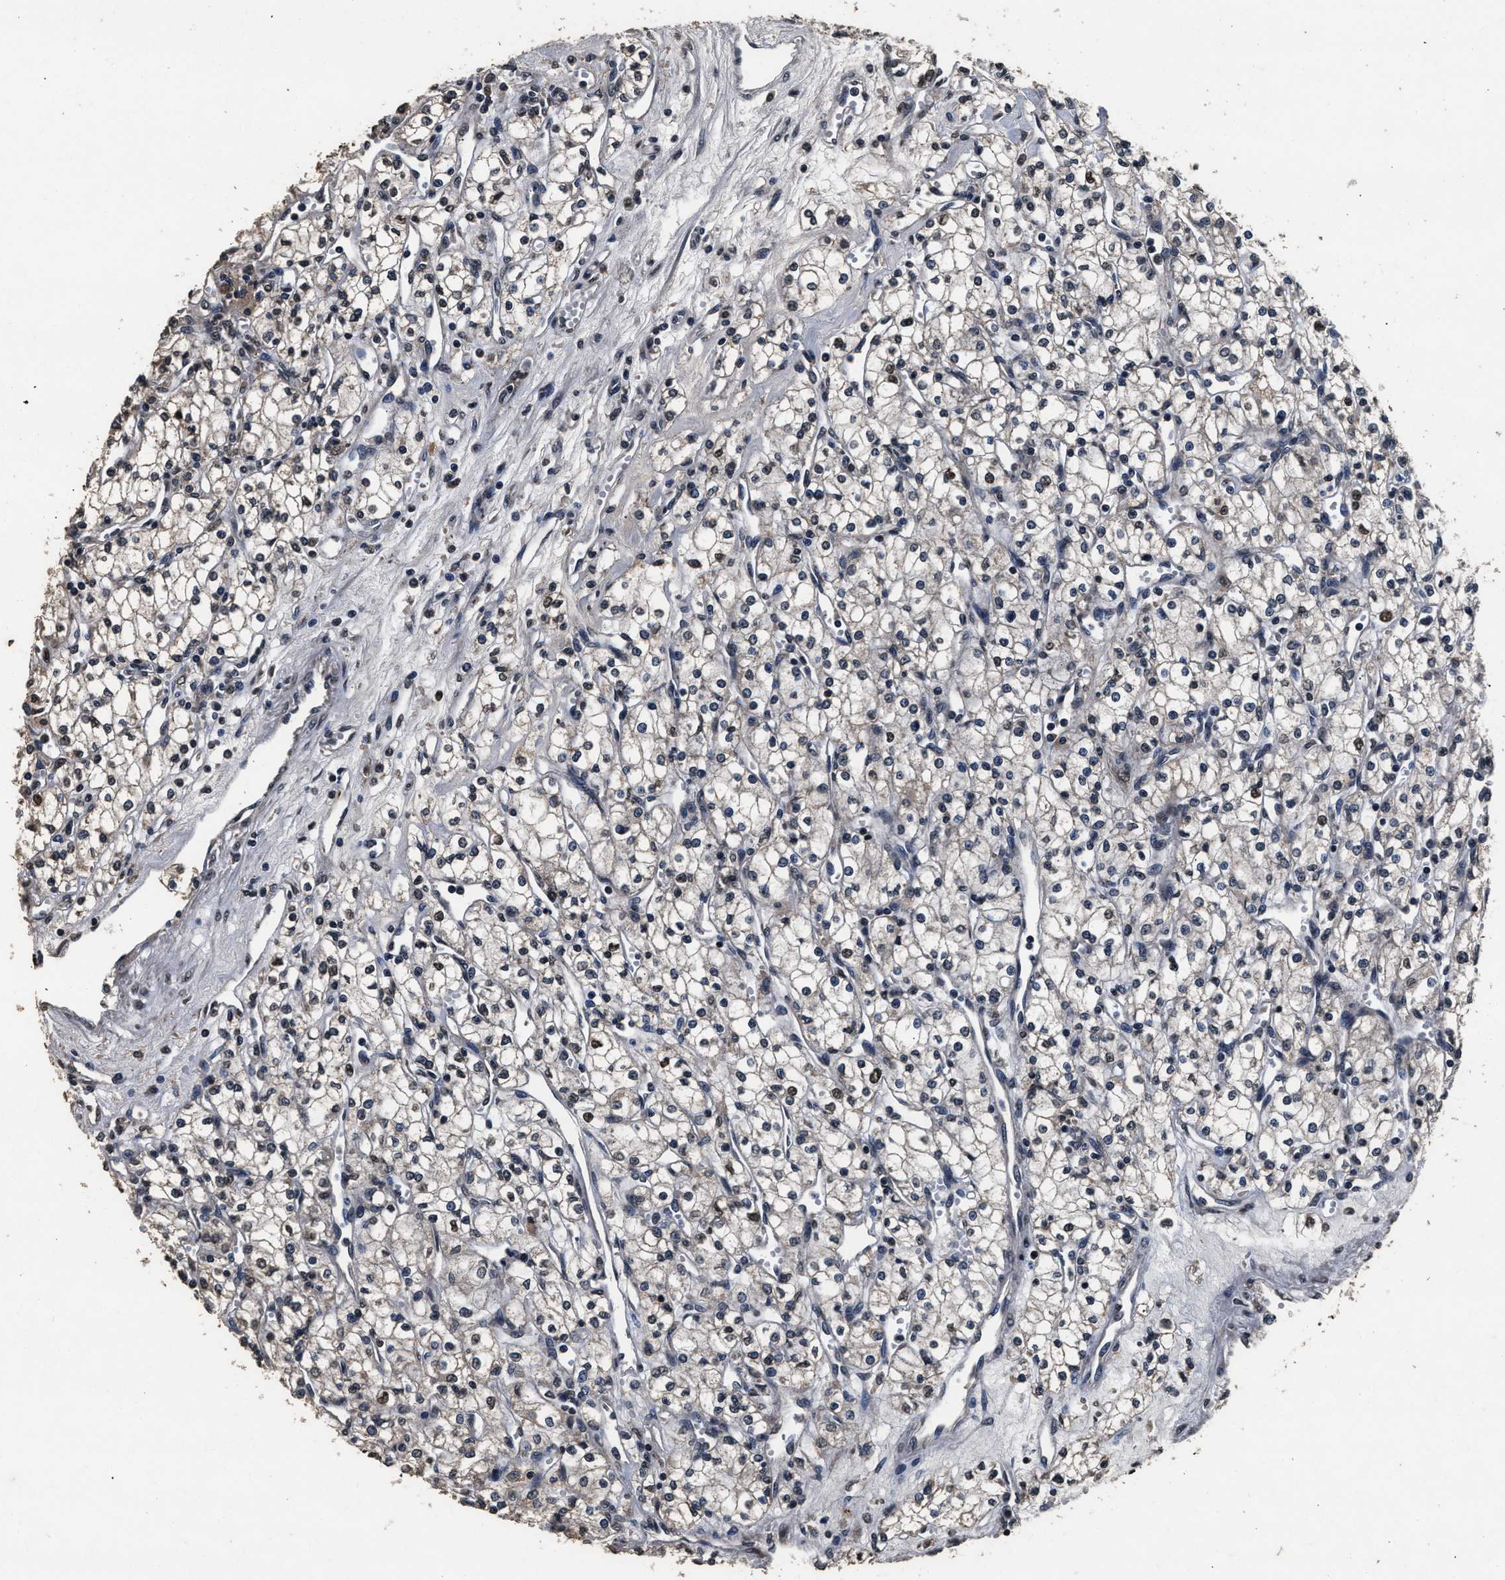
{"staining": {"intensity": "weak", "quantity": "<25%", "location": "nuclear"}, "tissue": "renal cancer", "cell_type": "Tumor cells", "image_type": "cancer", "snomed": [{"axis": "morphology", "description": "Adenocarcinoma, NOS"}, {"axis": "topography", "description": "Kidney"}], "caption": "Renal cancer stained for a protein using IHC displays no expression tumor cells.", "gene": "CSTF1", "patient": {"sex": "male", "age": 59}}